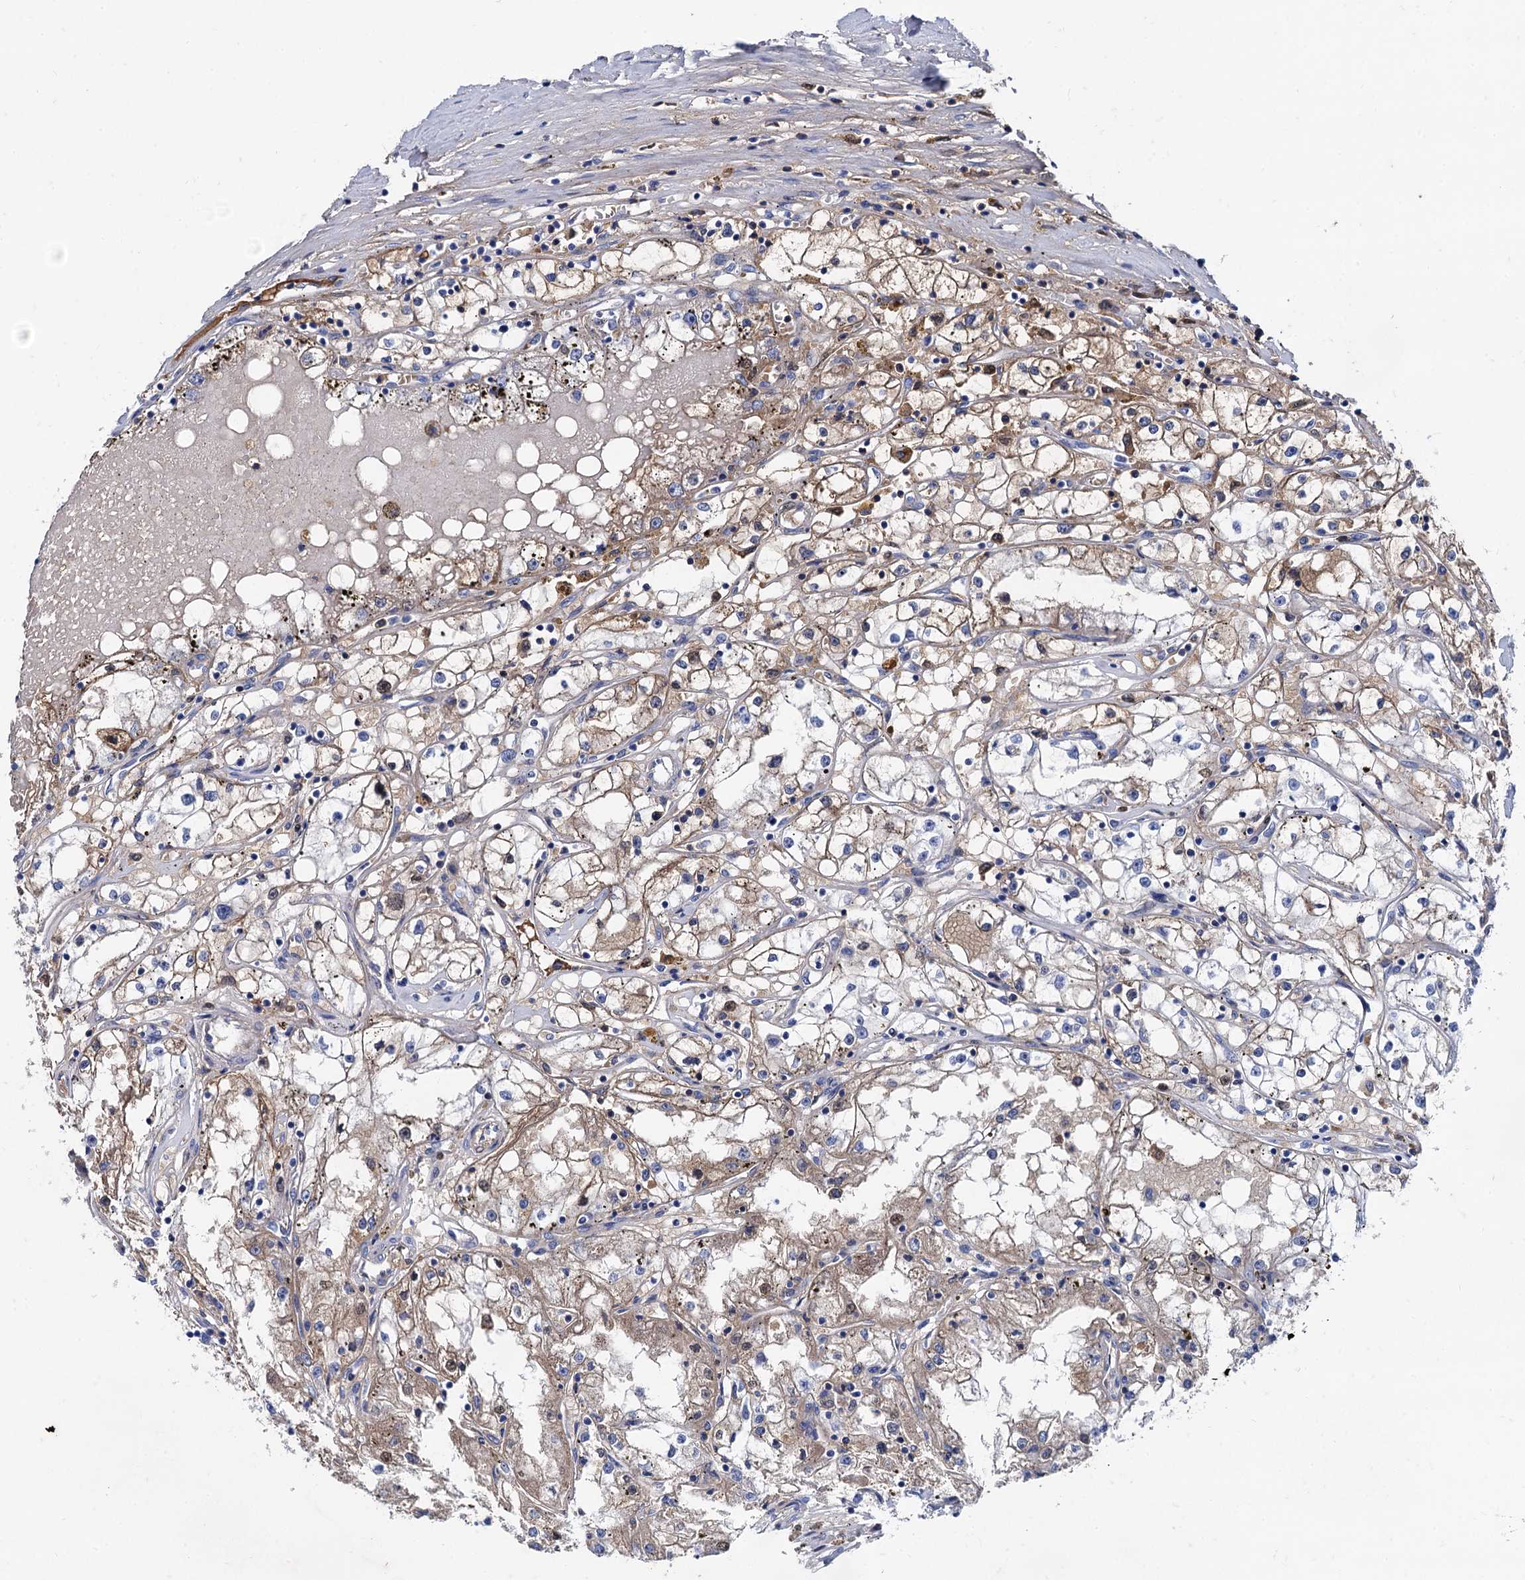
{"staining": {"intensity": "weak", "quantity": "25%-75%", "location": "cytoplasmic/membranous"}, "tissue": "renal cancer", "cell_type": "Tumor cells", "image_type": "cancer", "snomed": [{"axis": "morphology", "description": "Adenocarcinoma, NOS"}, {"axis": "topography", "description": "Kidney"}], "caption": "Brown immunohistochemical staining in renal adenocarcinoma displays weak cytoplasmic/membranous positivity in approximately 25%-75% of tumor cells.", "gene": "TMEM72", "patient": {"sex": "male", "age": 56}}